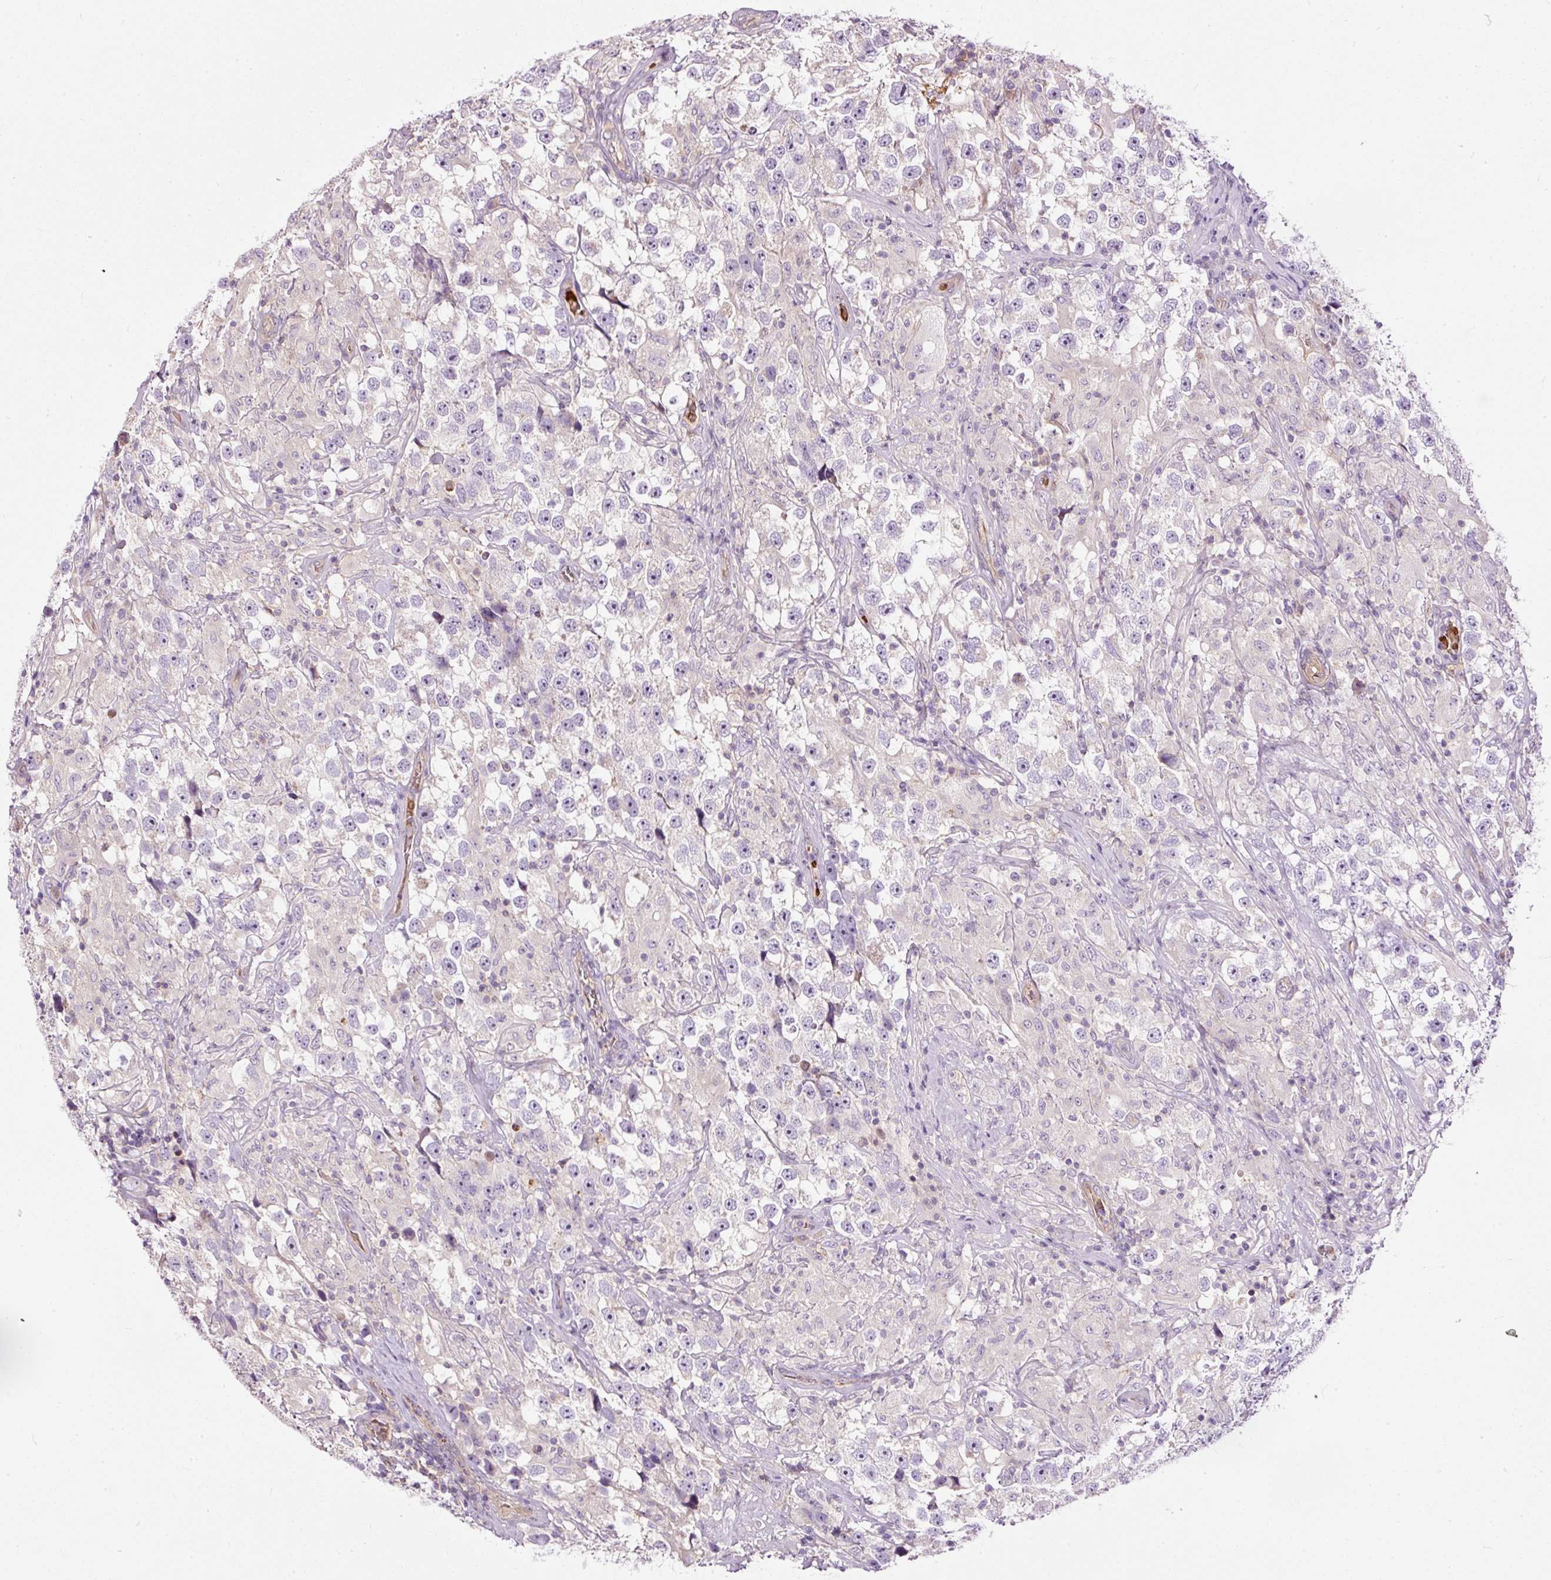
{"staining": {"intensity": "negative", "quantity": "none", "location": "none"}, "tissue": "testis cancer", "cell_type": "Tumor cells", "image_type": "cancer", "snomed": [{"axis": "morphology", "description": "Seminoma, NOS"}, {"axis": "topography", "description": "Testis"}], "caption": "High magnification brightfield microscopy of testis cancer (seminoma) stained with DAB (3,3'-diaminobenzidine) (brown) and counterstained with hematoxylin (blue): tumor cells show no significant staining. Brightfield microscopy of immunohistochemistry (IHC) stained with DAB (3,3'-diaminobenzidine) (brown) and hematoxylin (blue), captured at high magnification.", "gene": "USHBP1", "patient": {"sex": "male", "age": 46}}